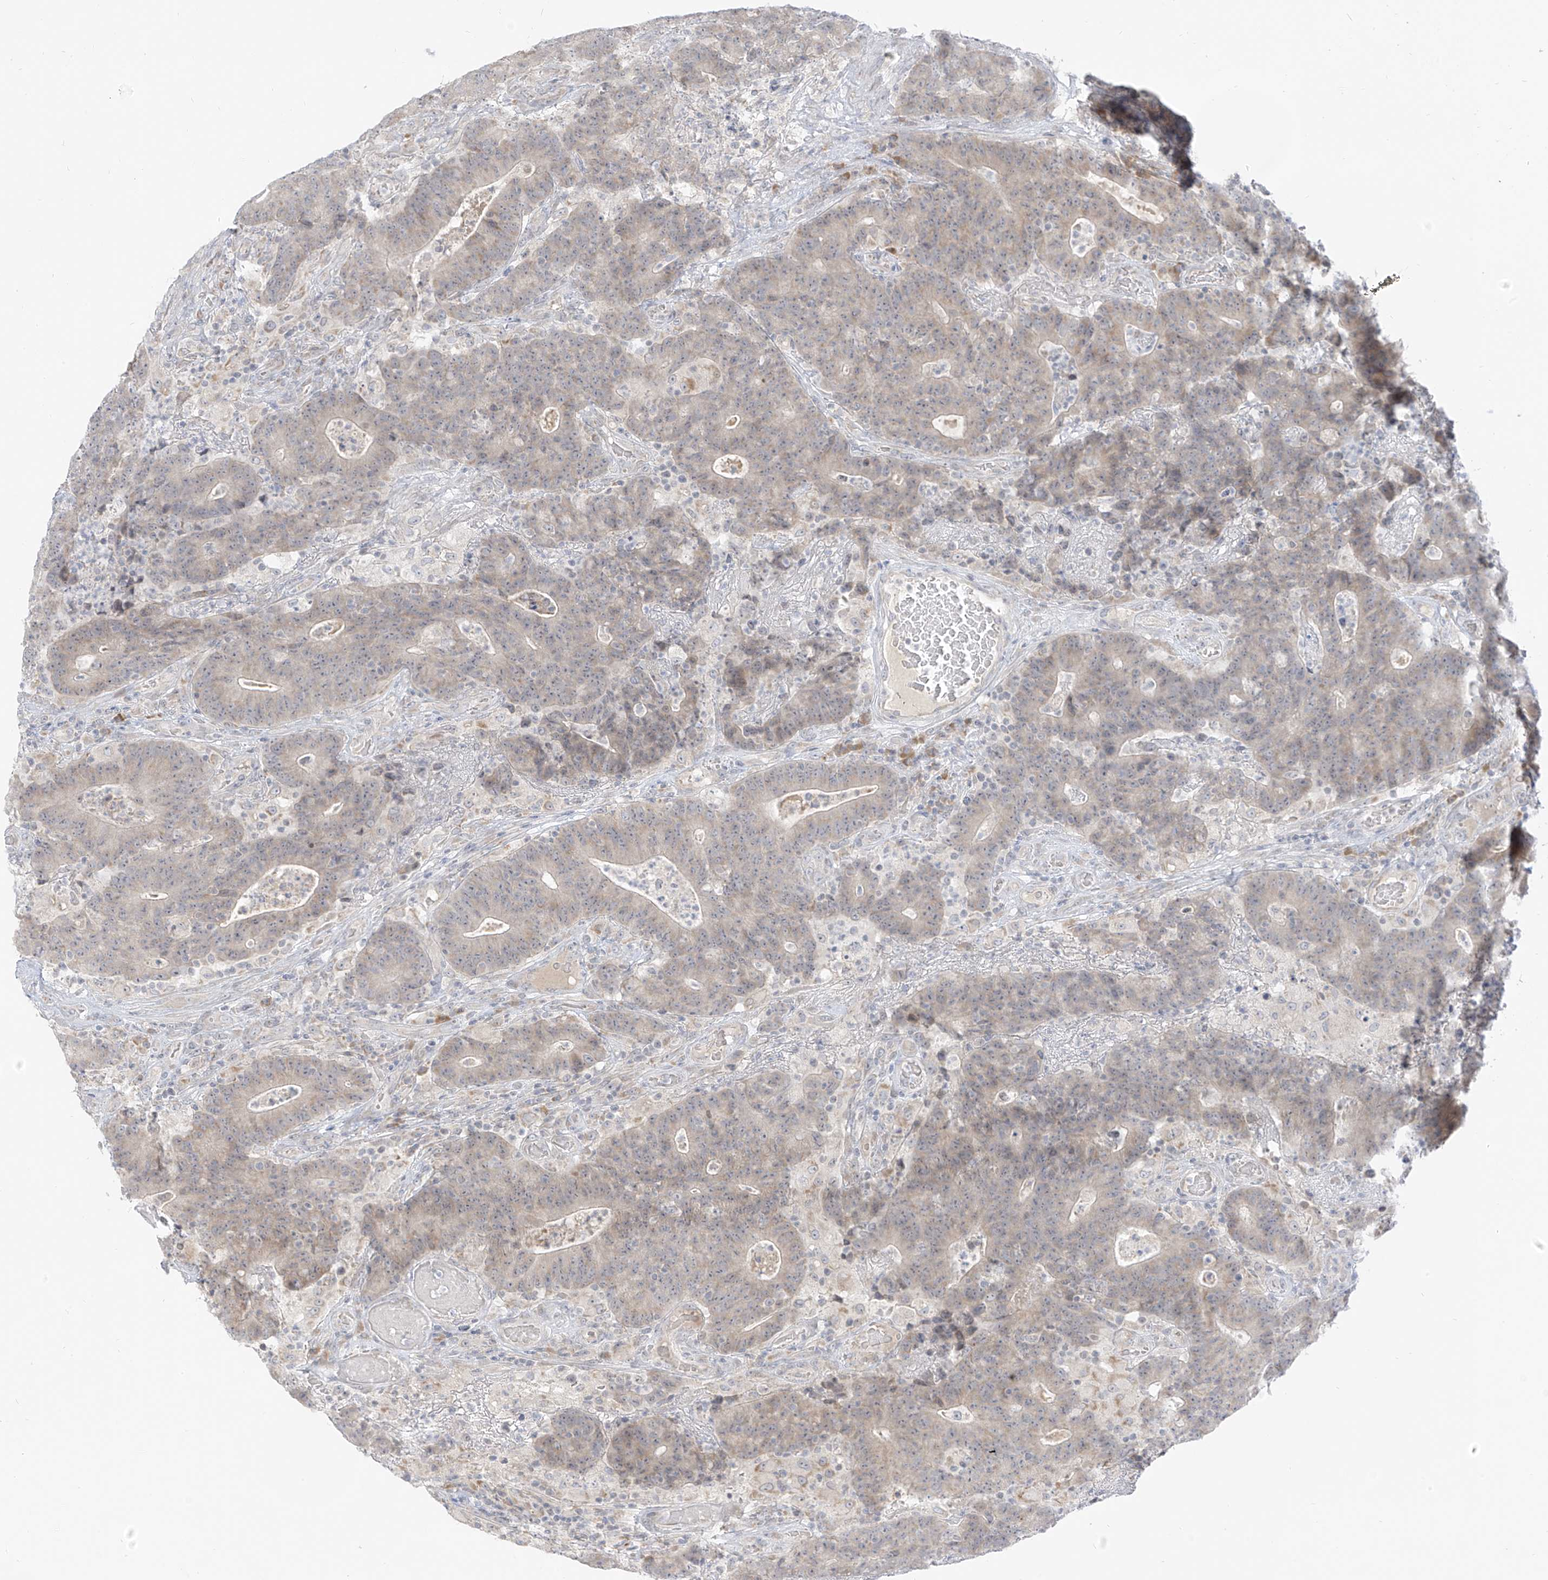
{"staining": {"intensity": "negative", "quantity": "none", "location": "none"}, "tissue": "colorectal cancer", "cell_type": "Tumor cells", "image_type": "cancer", "snomed": [{"axis": "morphology", "description": "Normal tissue, NOS"}, {"axis": "morphology", "description": "Adenocarcinoma, NOS"}, {"axis": "topography", "description": "Colon"}], "caption": "This is an IHC photomicrograph of adenocarcinoma (colorectal). There is no expression in tumor cells.", "gene": "C2orf42", "patient": {"sex": "female", "age": 75}}